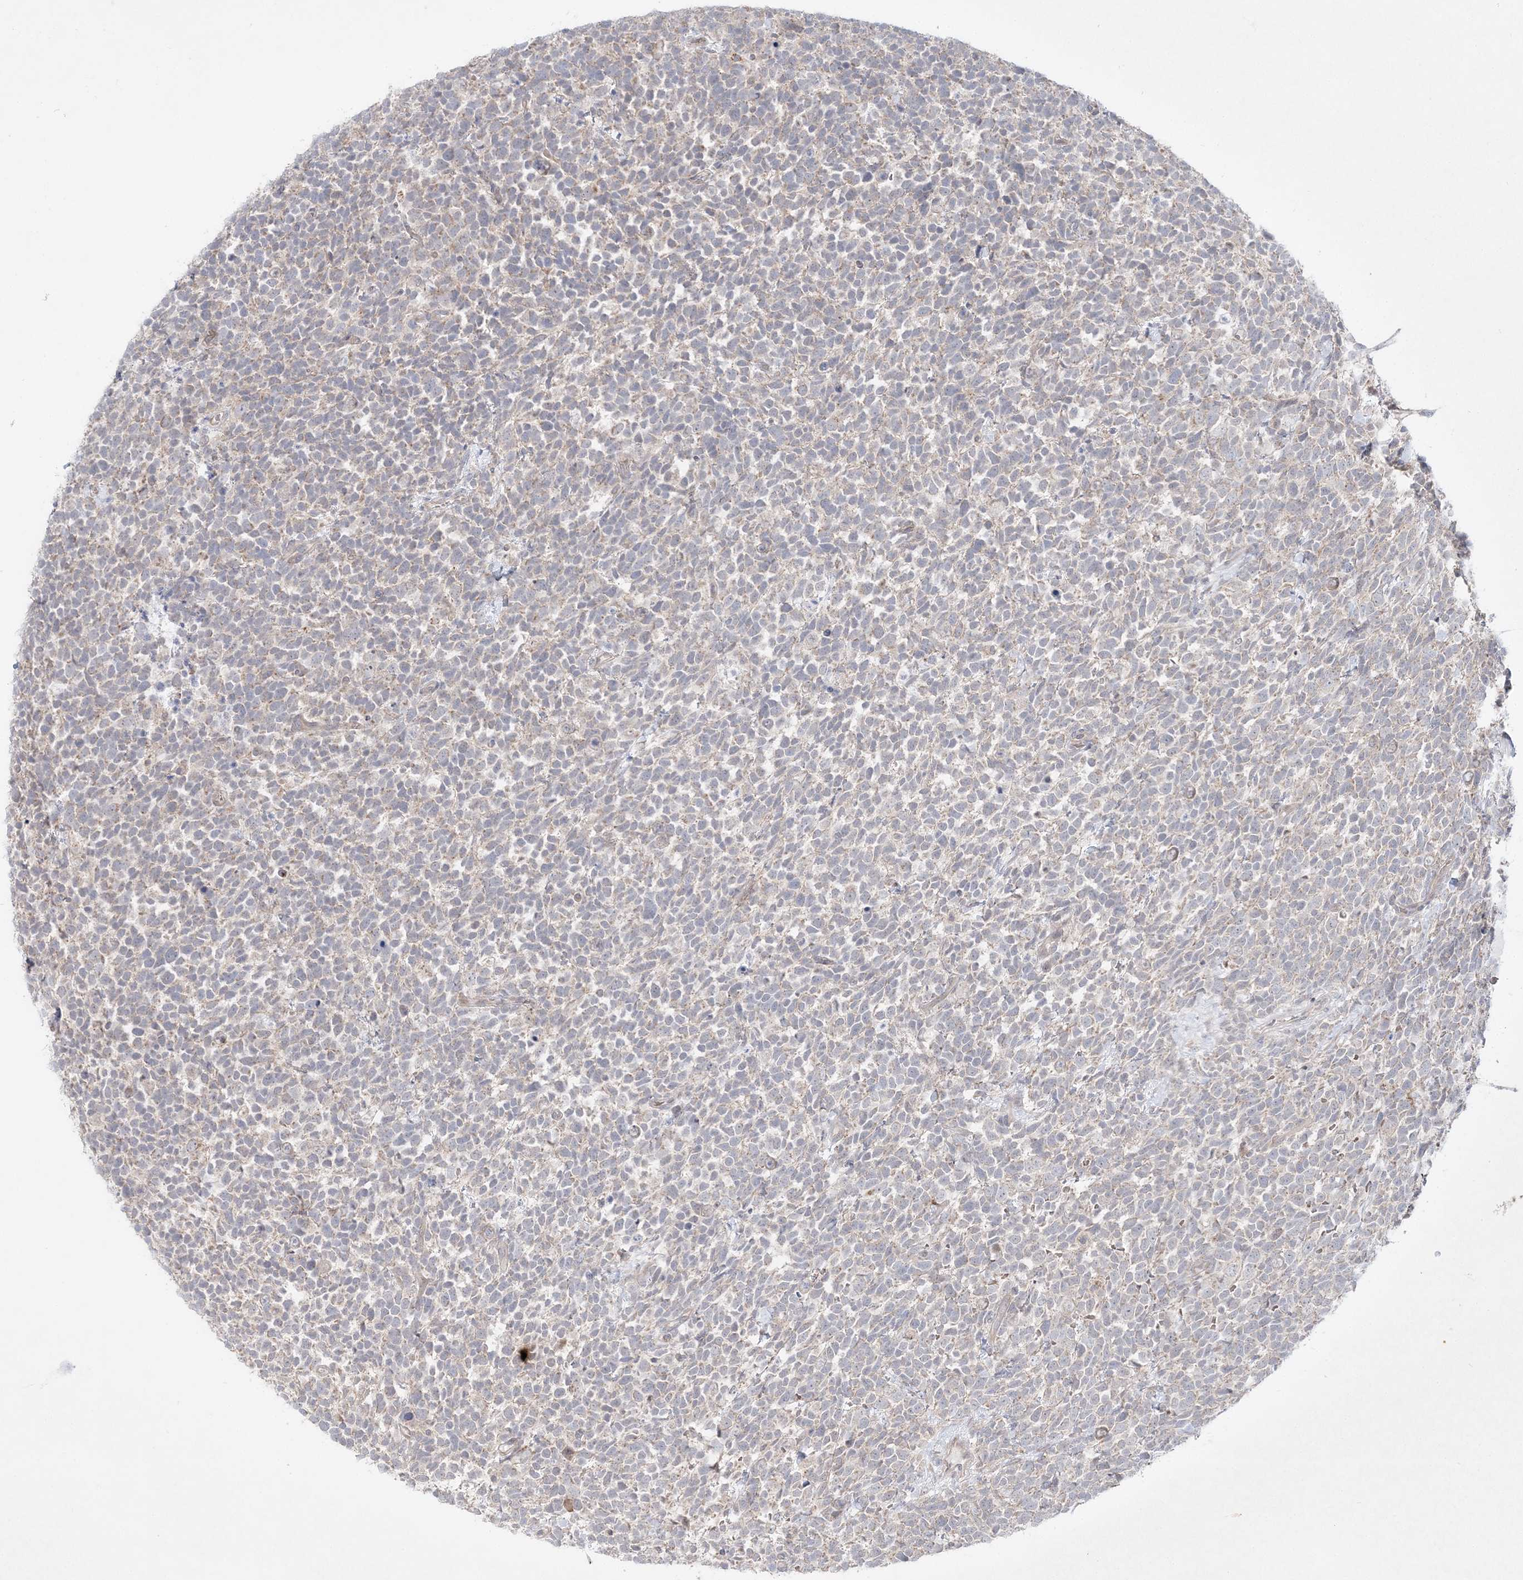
{"staining": {"intensity": "weak", "quantity": "25%-75%", "location": "cytoplasmic/membranous"}, "tissue": "urothelial cancer", "cell_type": "Tumor cells", "image_type": "cancer", "snomed": [{"axis": "morphology", "description": "Urothelial carcinoma, High grade"}, {"axis": "topography", "description": "Urinary bladder"}], "caption": "This is an image of IHC staining of high-grade urothelial carcinoma, which shows weak staining in the cytoplasmic/membranous of tumor cells.", "gene": "CLNK", "patient": {"sex": "female", "age": 82}}